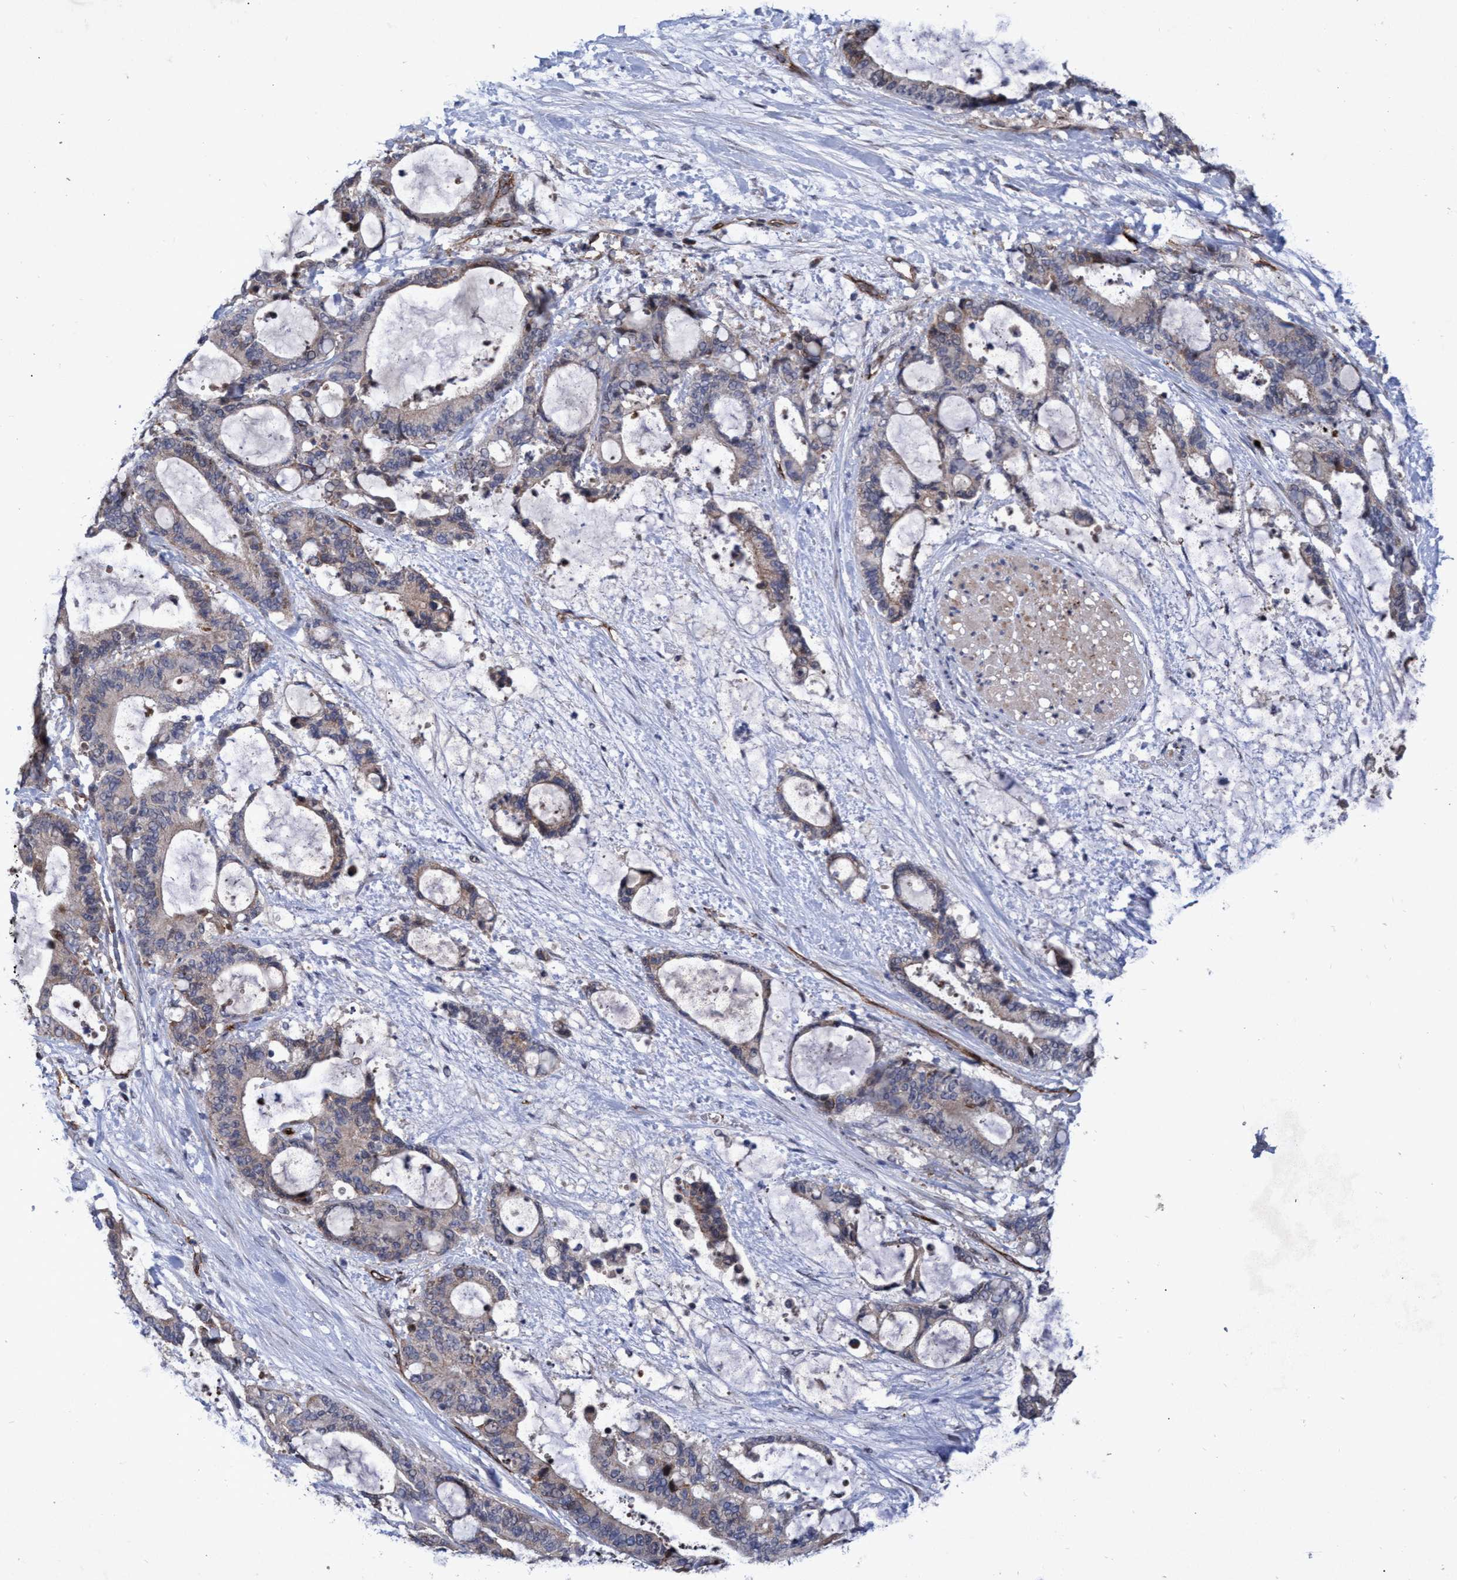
{"staining": {"intensity": "weak", "quantity": "25%-75%", "location": "cytoplasmic/membranous"}, "tissue": "liver cancer", "cell_type": "Tumor cells", "image_type": "cancer", "snomed": [{"axis": "morphology", "description": "Normal tissue, NOS"}, {"axis": "morphology", "description": "Cholangiocarcinoma"}, {"axis": "topography", "description": "Liver"}, {"axis": "topography", "description": "Peripheral nerve tissue"}], "caption": "Liver cancer stained with a protein marker demonstrates weak staining in tumor cells.", "gene": "ZNF750", "patient": {"sex": "female", "age": 73}}